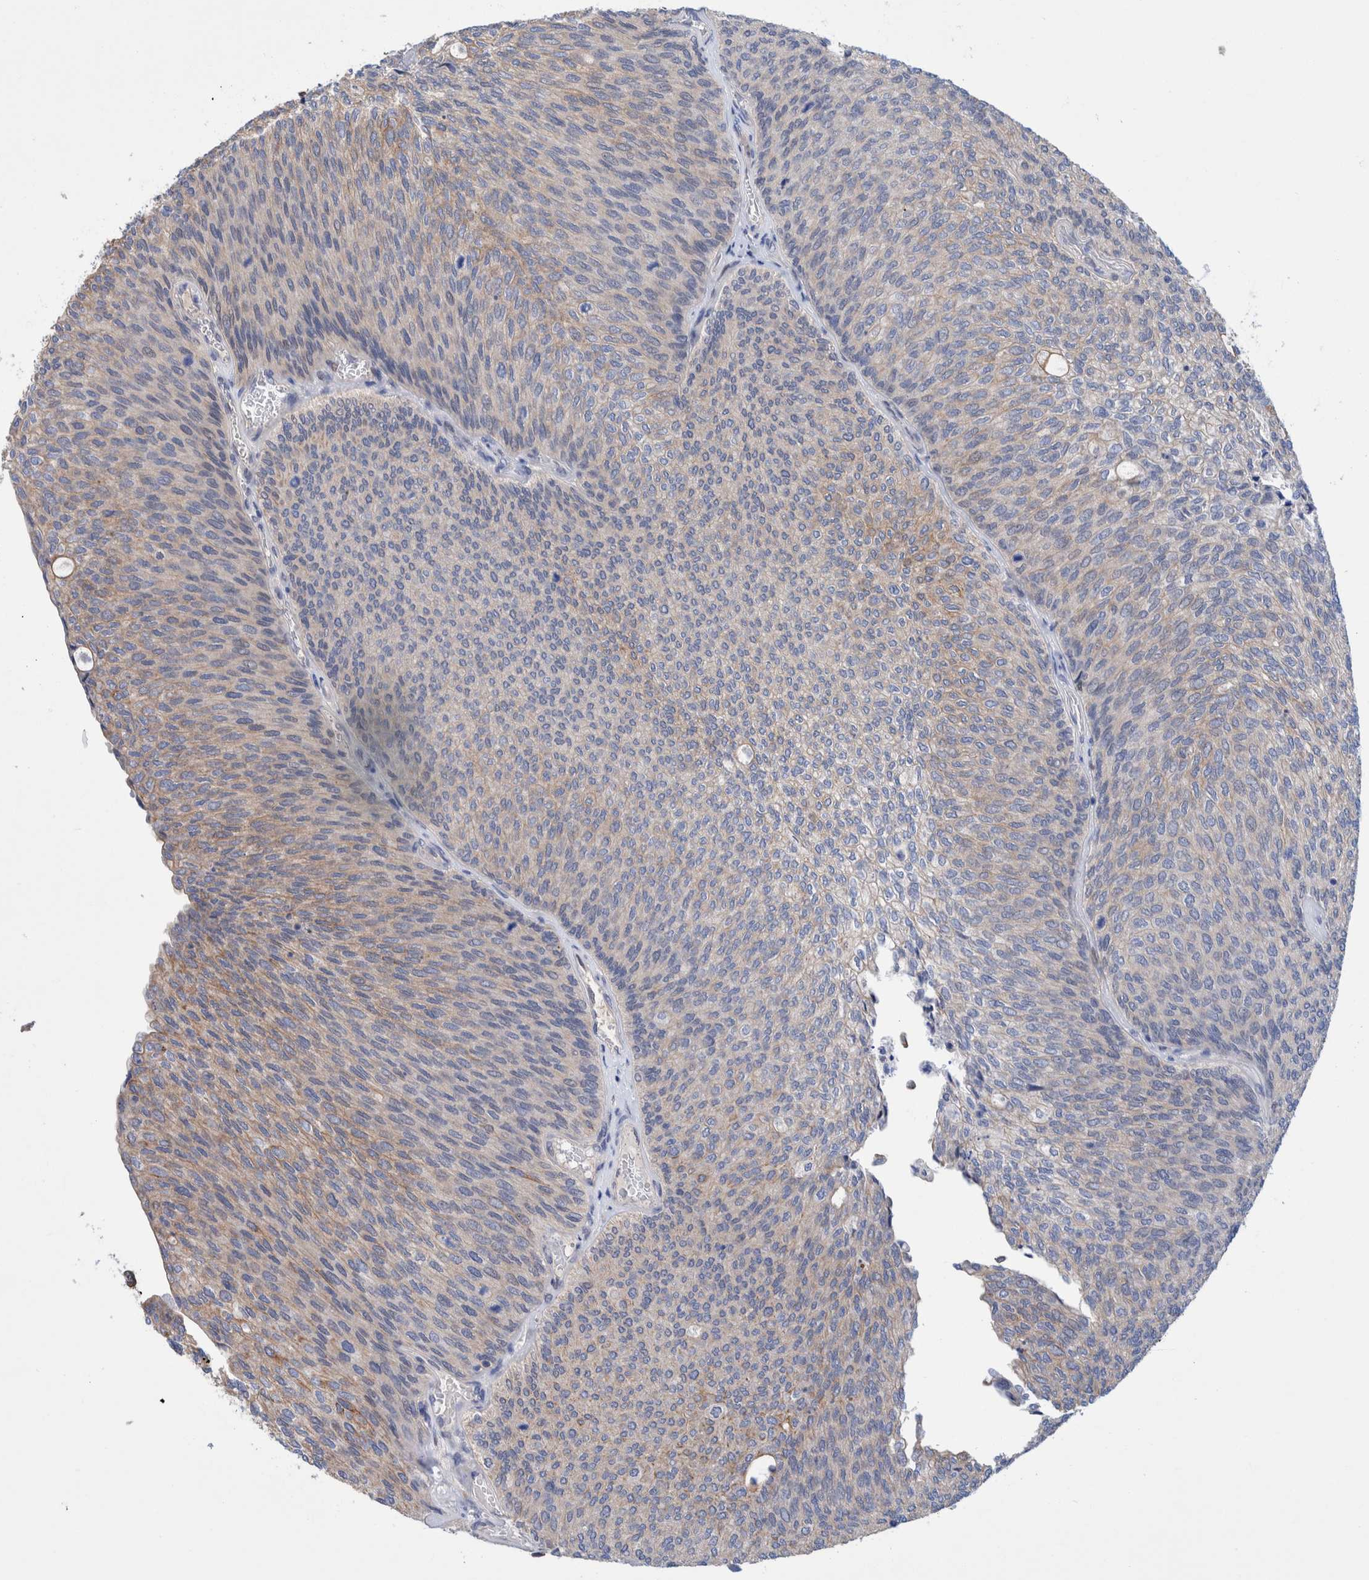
{"staining": {"intensity": "weak", "quantity": "<25%", "location": "cytoplasmic/membranous"}, "tissue": "urothelial cancer", "cell_type": "Tumor cells", "image_type": "cancer", "snomed": [{"axis": "morphology", "description": "Urothelial carcinoma, Low grade"}, {"axis": "topography", "description": "Urinary bladder"}], "caption": "This image is of low-grade urothelial carcinoma stained with IHC to label a protein in brown with the nuclei are counter-stained blue. There is no staining in tumor cells. The staining was performed using DAB to visualize the protein expression in brown, while the nuclei were stained in blue with hematoxylin (Magnification: 20x).", "gene": "PFAS", "patient": {"sex": "female", "age": 79}}